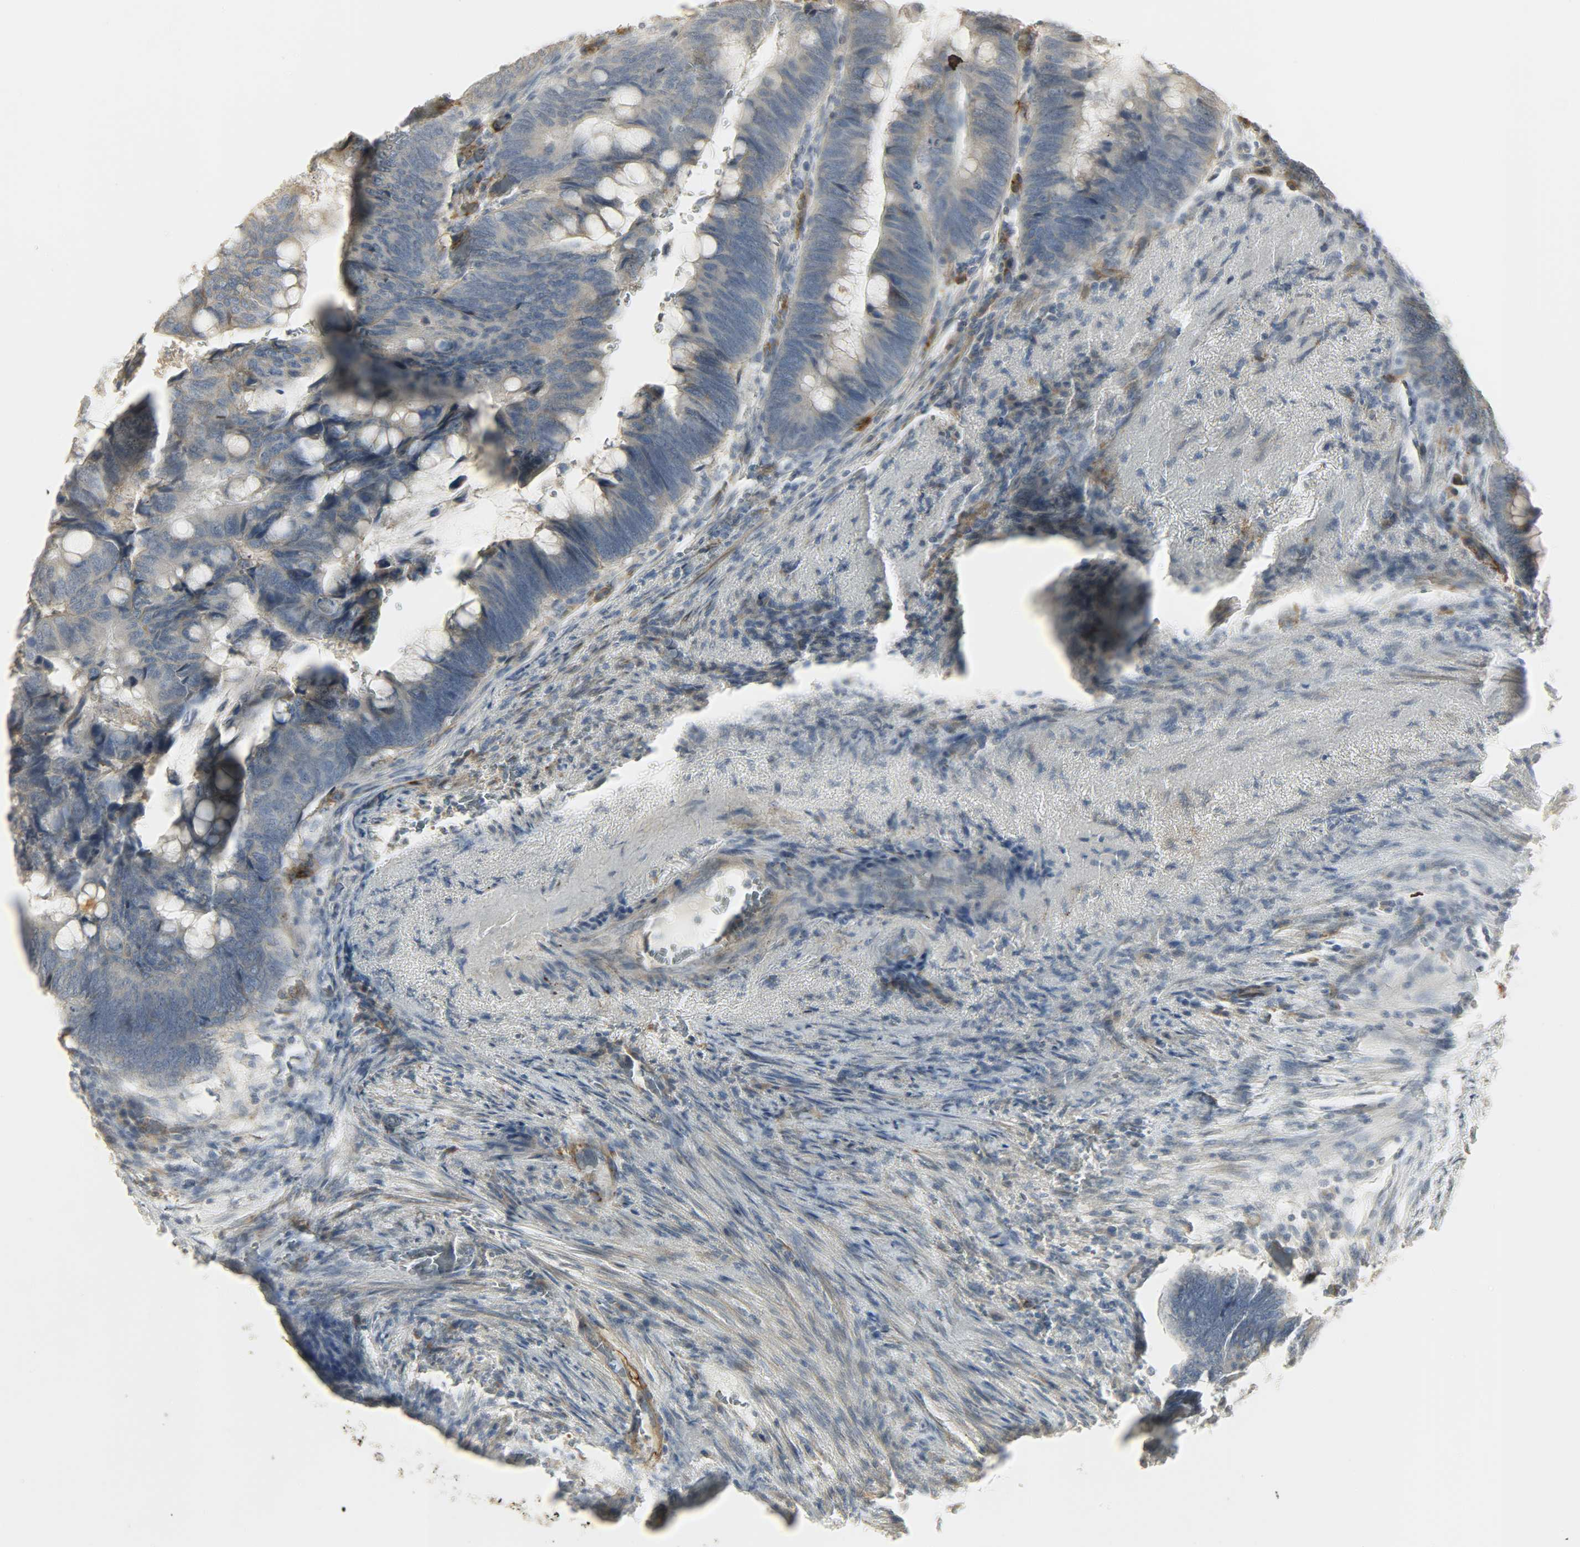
{"staining": {"intensity": "negative", "quantity": "none", "location": "none"}, "tissue": "colorectal cancer", "cell_type": "Tumor cells", "image_type": "cancer", "snomed": [{"axis": "morphology", "description": "Normal tissue, NOS"}, {"axis": "morphology", "description": "Adenocarcinoma, NOS"}, {"axis": "topography", "description": "Rectum"}, {"axis": "topography", "description": "Peripheral nerve tissue"}], "caption": "Colorectal cancer (adenocarcinoma) was stained to show a protein in brown. There is no significant staining in tumor cells. (DAB immunohistochemistry (IHC), high magnification).", "gene": "ENPEP", "patient": {"sex": "male", "age": 92}}